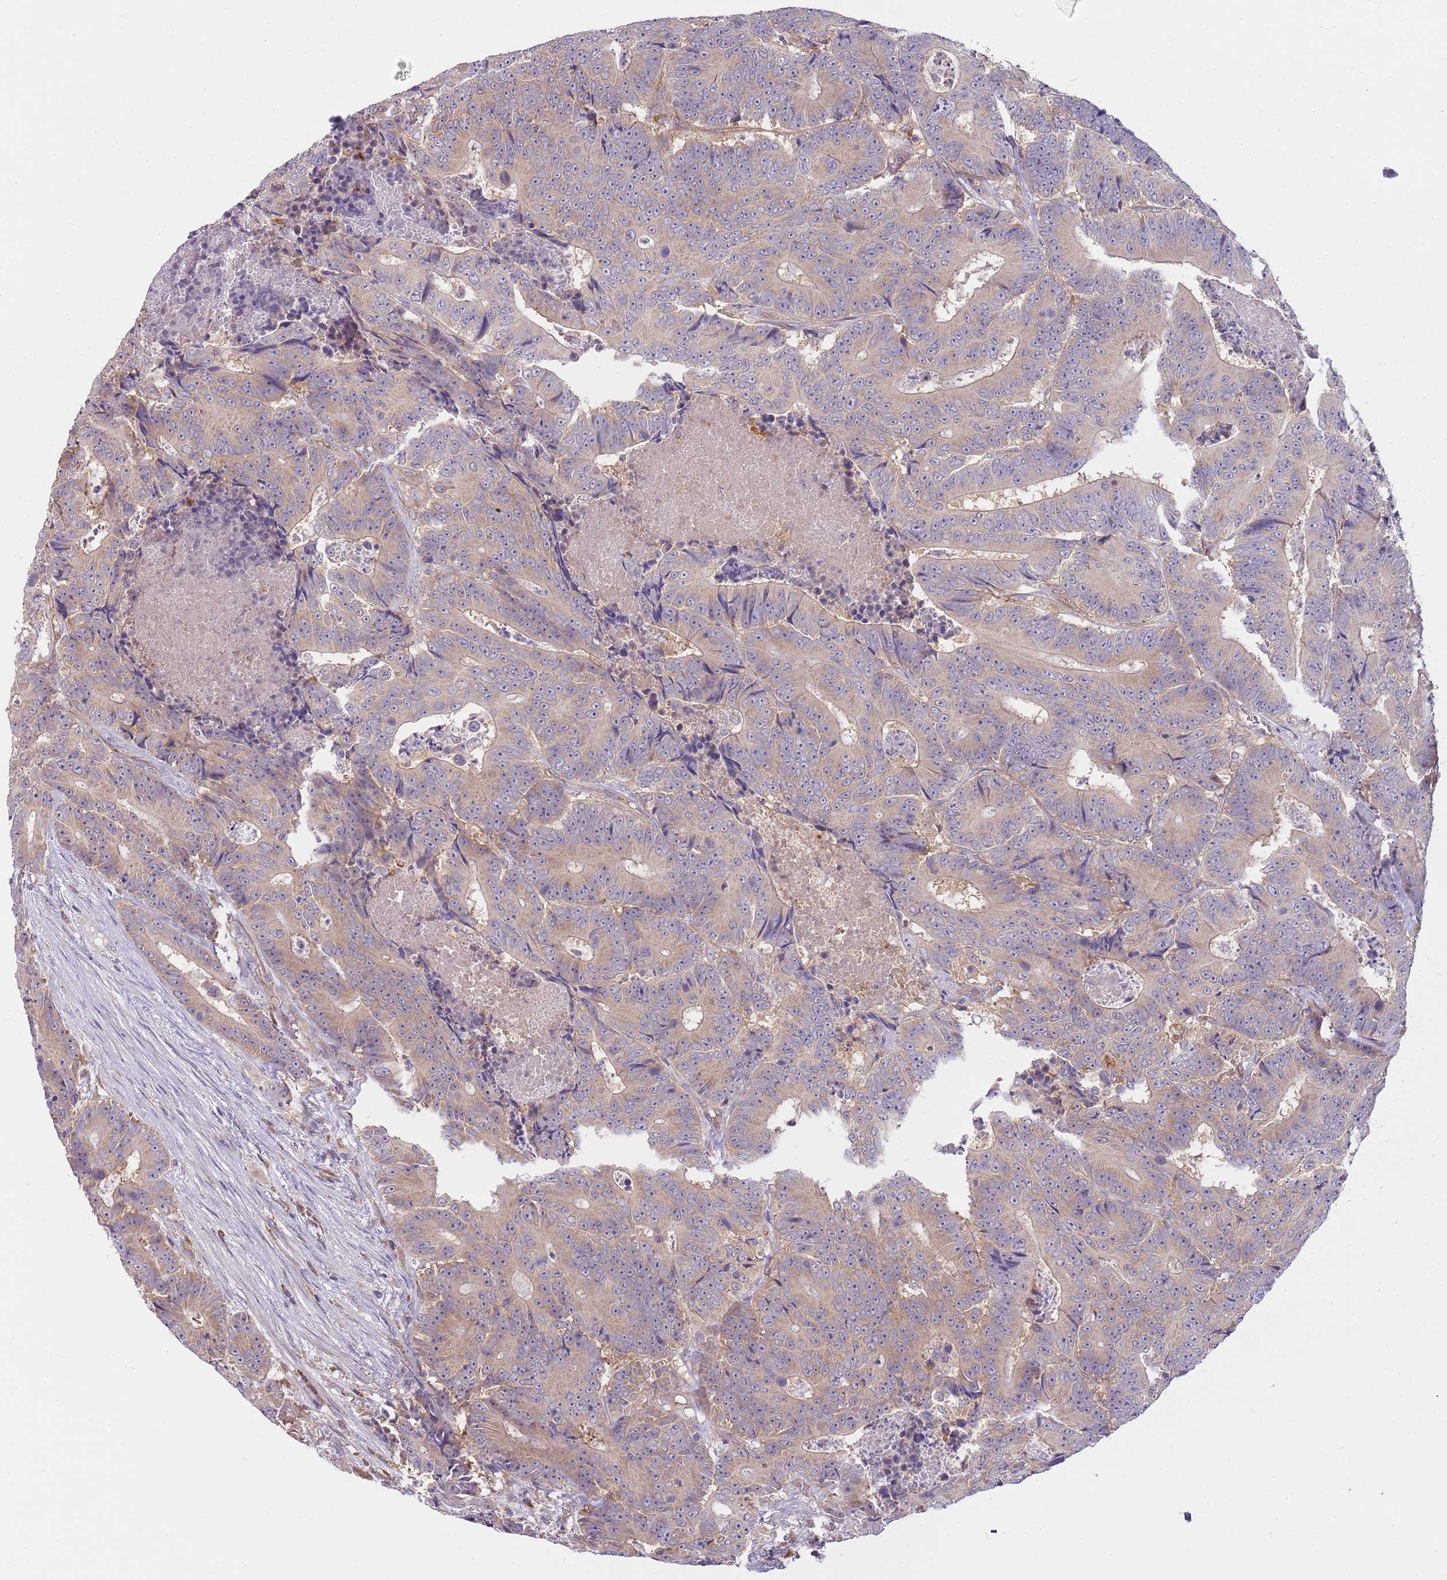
{"staining": {"intensity": "weak", "quantity": "25%-75%", "location": "cytoplasmic/membranous"}, "tissue": "colorectal cancer", "cell_type": "Tumor cells", "image_type": "cancer", "snomed": [{"axis": "morphology", "description": "Adenocarcinoma, NOS"}, {"axis": "topography", "description": "Colon"}], "caption": "Immunohistochemical staining of adenocarcinoma (colorectal) reveals low levels of weak cytoplasmic/membranous positivity in approximately 25%-75% of tumor cells. The staining was performed using DAB, with brown indicating positive protein expression. Nuclei are stained blue with hematoxylin.", "gene": "SKOR2", "patient": {"sex": "male", "age": 83}}